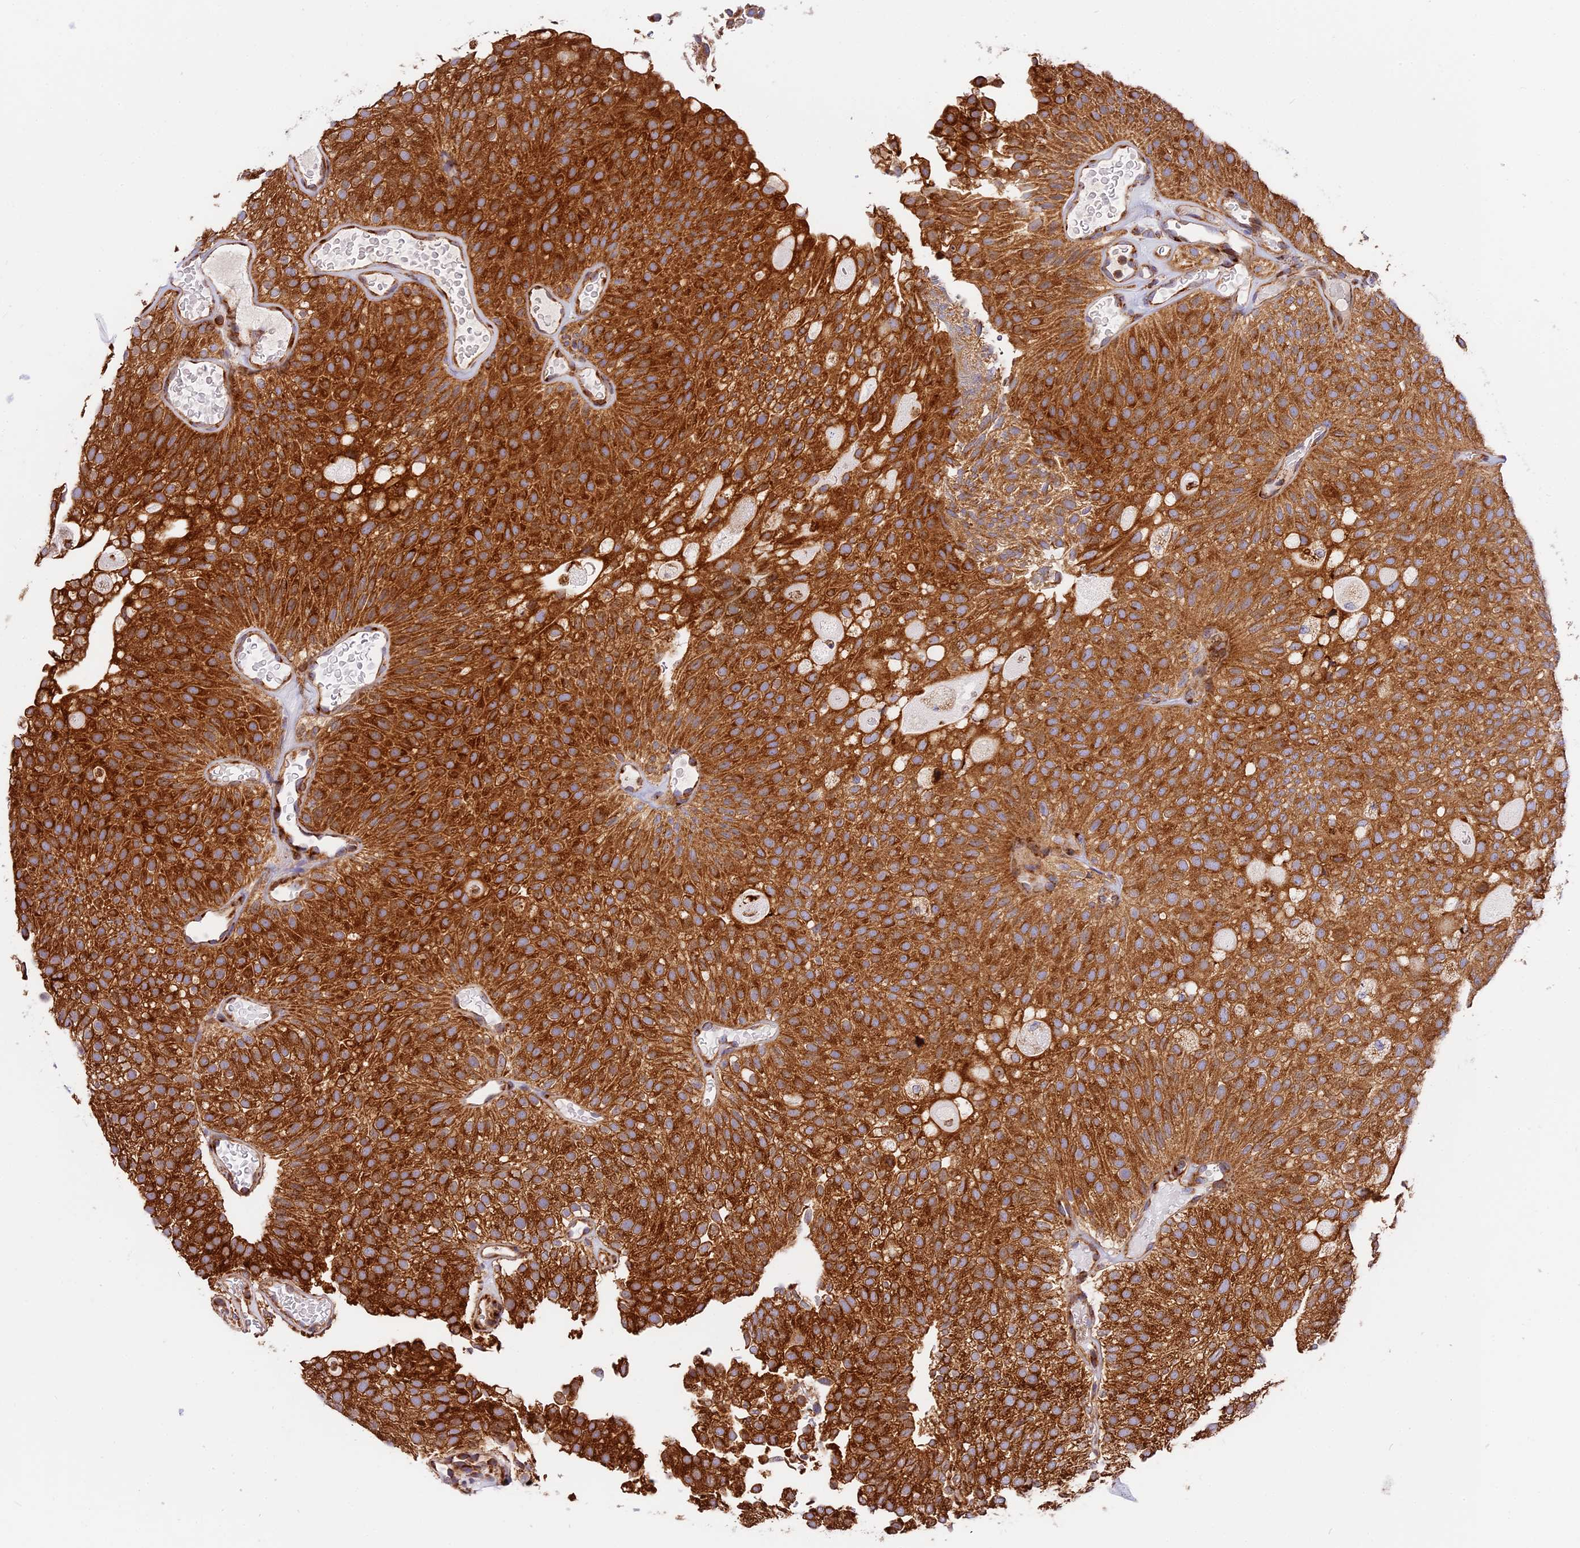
{"staining": {"intensity": "strong", "quantity": ">75%", "location": "cytoplasmic/membranous"}, "tissue": "urothelial cancer", "cell_type": "Tumor cells", "image_type": "cancer", "snomed": [{"axis": "morphology", "description": "Urothelial carcinoma, Low grade"}, {"axis": "topography", "description": "Urinary bladder"}], "caption": "Immunohistochemical staining of urothelial carcinoma (low-grade) displays strong cytoplasmic/membranous protein positivity in approximately >75% of tumor cells.", "gene": "MRAS", "patient": {"sex": "male", "age": 78}}